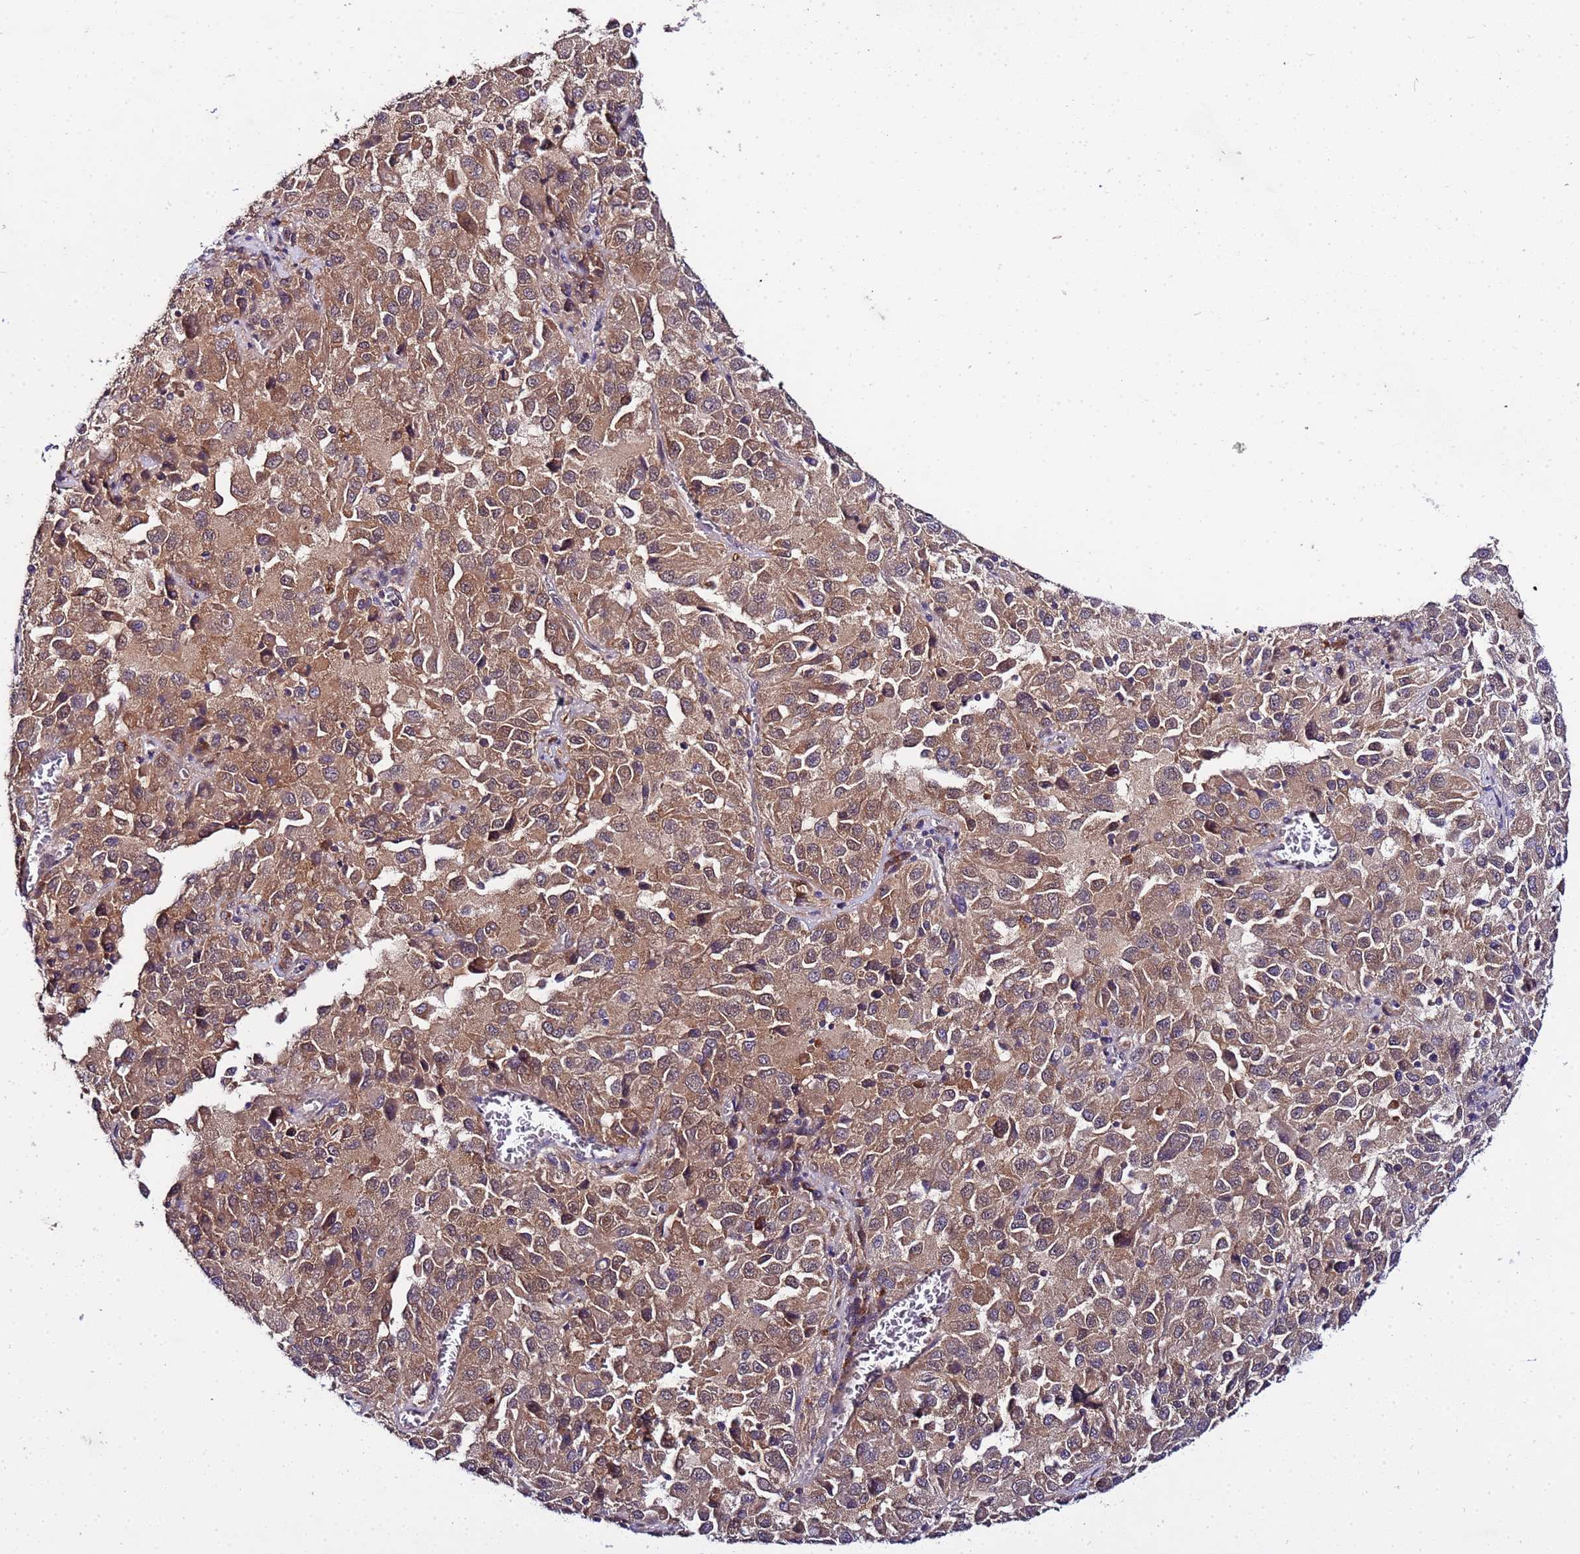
{"staining": {"intensity": "moderate", "quantity": ">75%", "location": "cytoplasmic/membranous"}, "tissue": "melanoma", "cell_type": "Tumor cells", "image_type": "cancer", "snomed": [{"axis": "morphology", "description": "Malignant melanoma, Metastatic site"}, {"axis": "topography", "description": "Lung"}], "caption": "Approximately >75% of tumor cells in melanoma exhibit moderate cytoplasmic/membranous protein expression as visualized by brown immunohistochemical staining.", "gene": "GSPT2", "patient": {"sex": "male", "age": 64}}